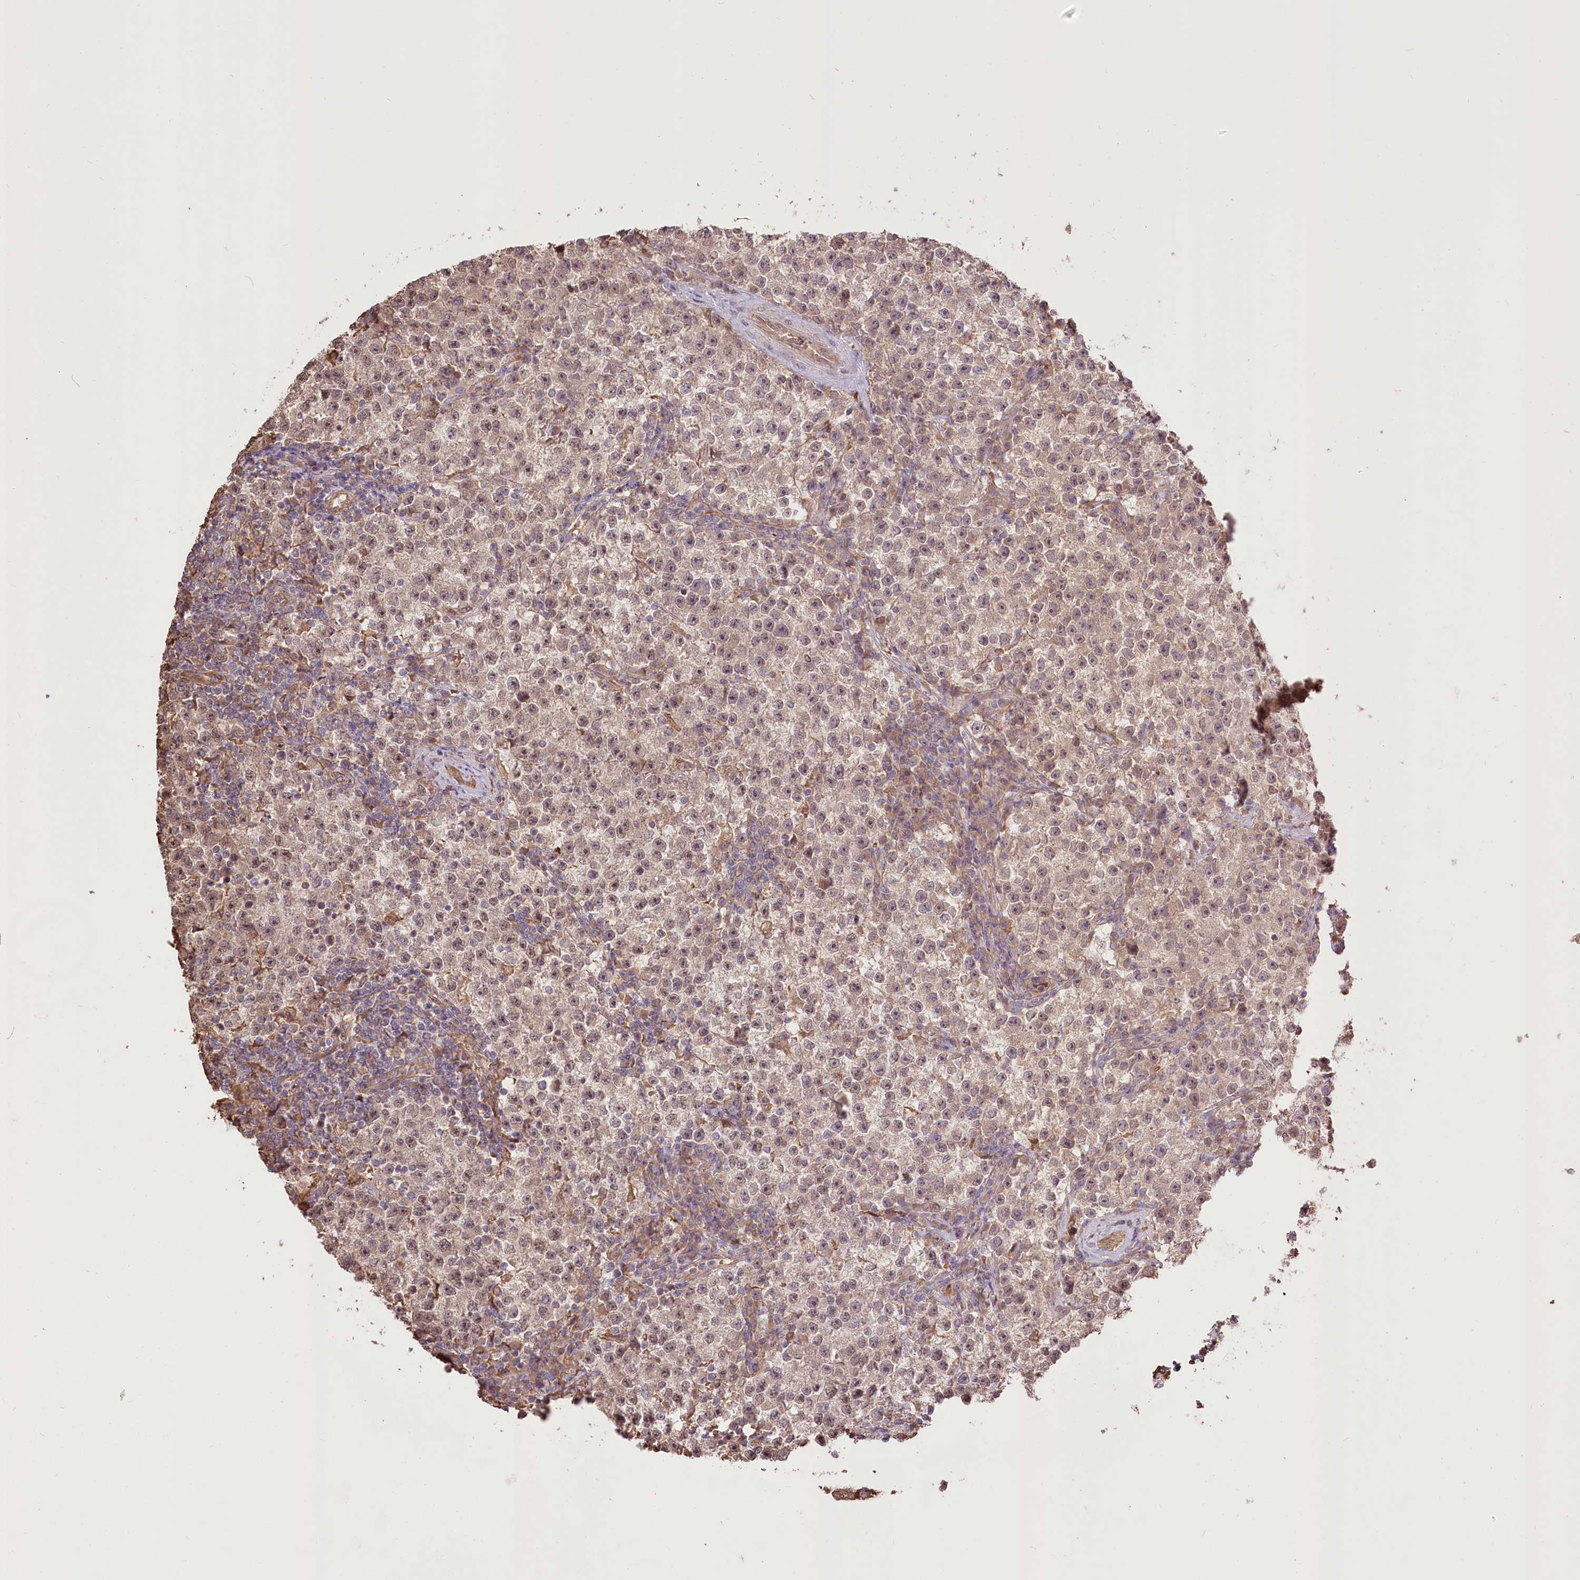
{"staining": {"intensity": "weak", "quantity": "25%-75%", "location": "cytoplasmic/membranous,nuclear"}, "tissue": "testis cancer", "cell_type": "Tumor cells", "image_type": "cancer", "snomed": [{"axis": "morphology", "description": "Seminoma, NOS"}, {"axis": "topography", "description": "Testis"}], "caption": "Testis cancer (seminoma) stained with IHC displays weak cytoplasmic/membranous and nuclear positivity in about 25%-75% of tumor cells. (brown staining indicates protein expression, while blue staining denotes nuclei).", "gene": "R3HDM2", "patient": {"sex": "male", "age": 22}}